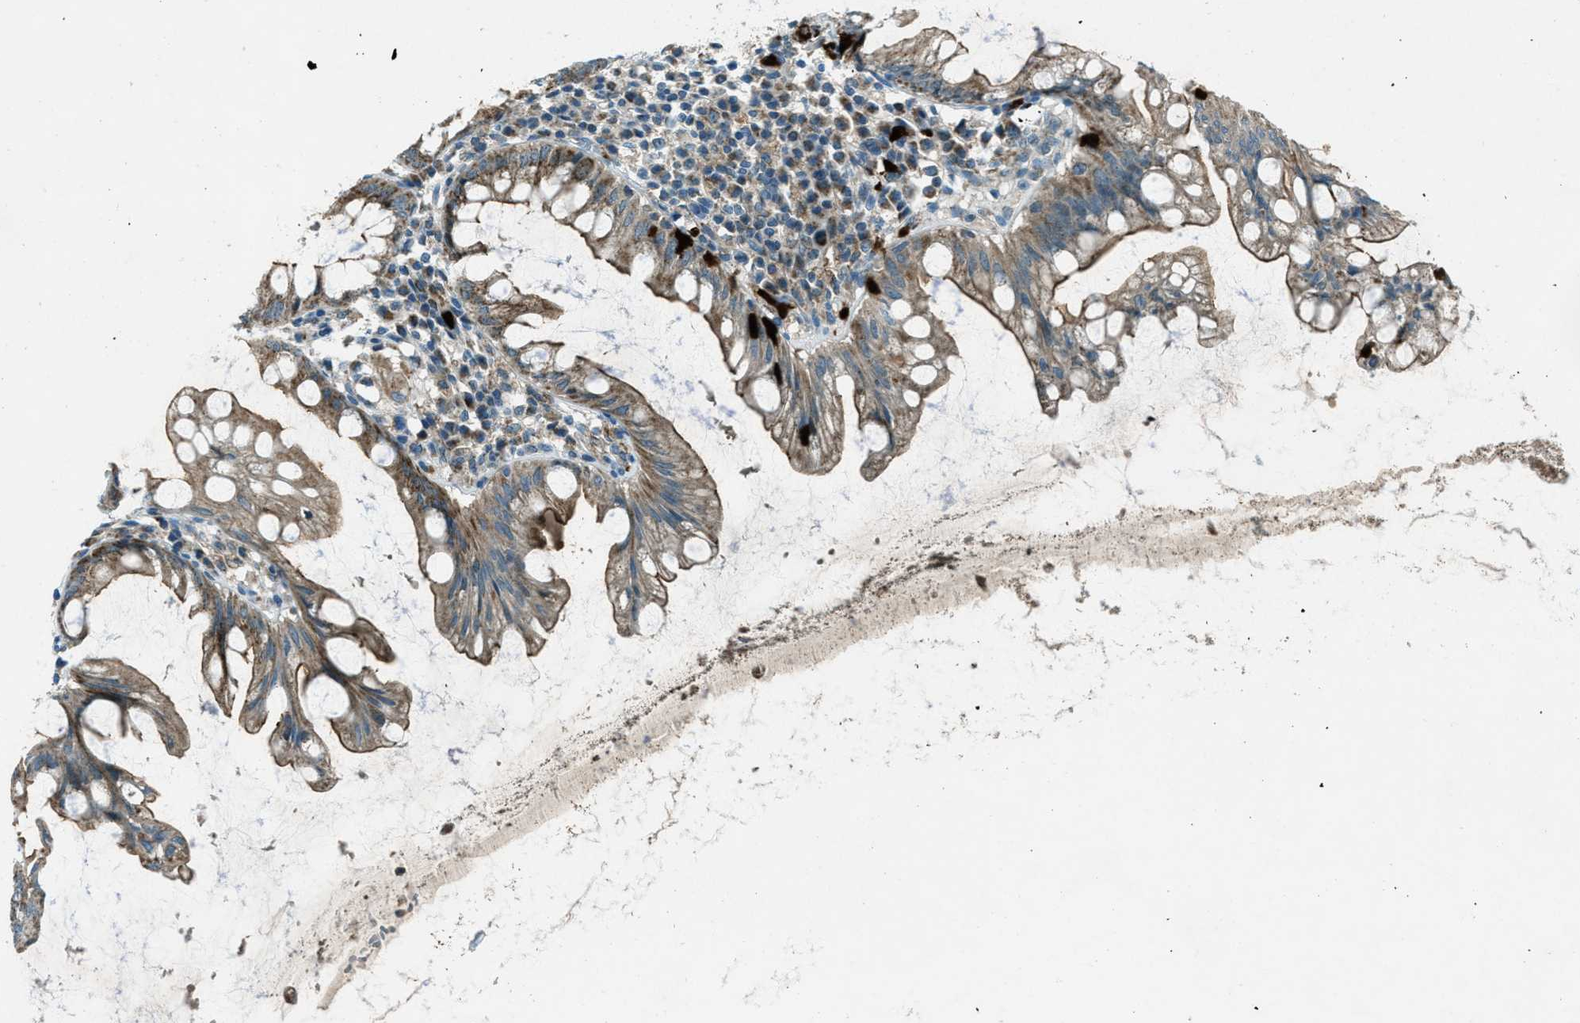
{"staining": {"intensity": "moderate", "quantity": ">75%", "location": "cytoplasmic/membranous"}, "tissue": "appendix", "cell_type": "Glandular cells", "image_type": "normal", "snomed": [{"axis": "morphology", "description": "Normal tissue, NOS"}, {"axis": "topography", "description": "Appendix"}], "caption": "Normal appendix displays moderate cytoplasmic/membranous expression in approximately >75% of glandular cells, visualized by immunohistochemistry.", "gene": "FAR1", "patient": {"sex": "male", "age": 56}}